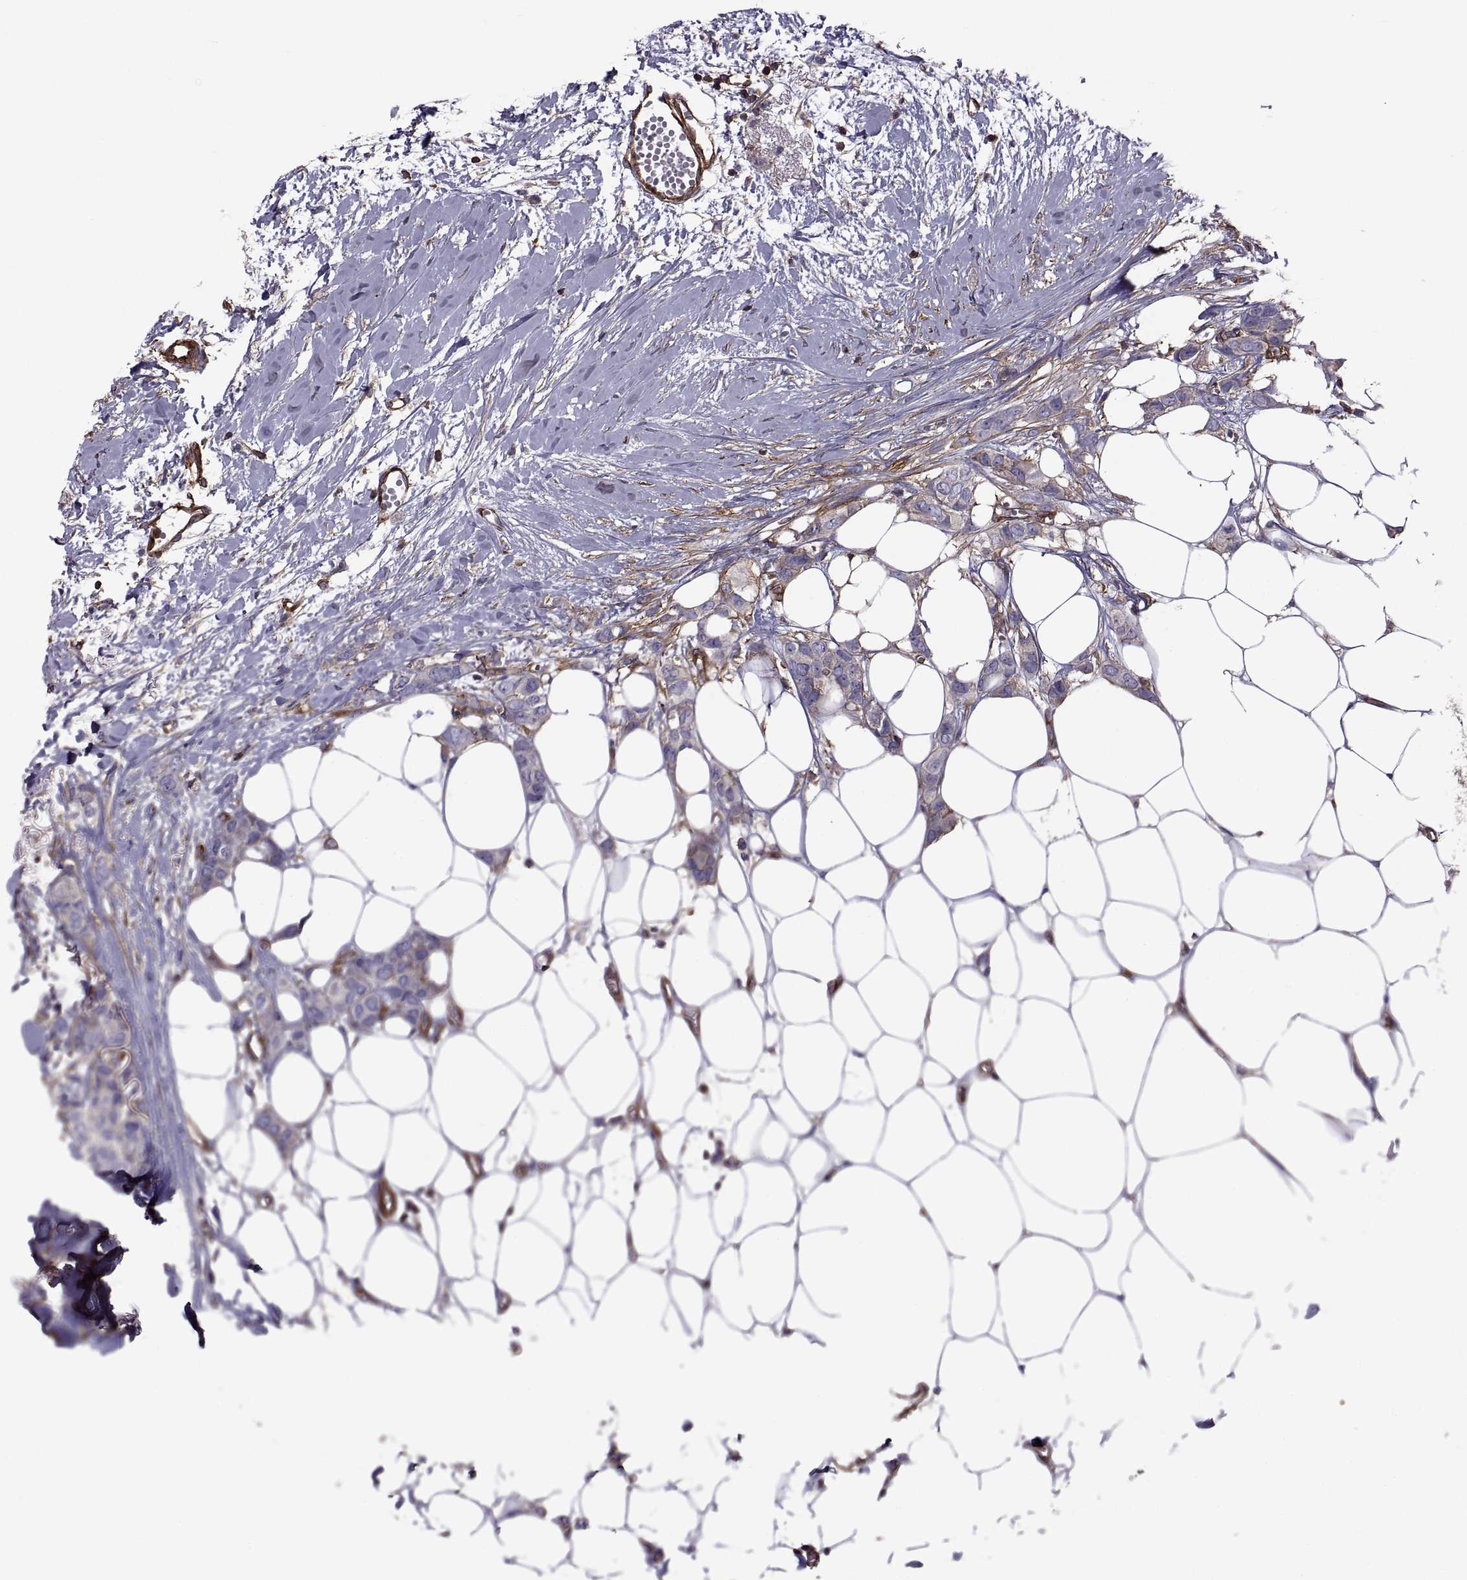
{"staining": {"intensity": "negative", "quantity": "none", "location": "none"}, "tissue": "breast cancer", "cell_type": "Tumor cells", "image_type": "cancer", "snomed": [{"axis": "morphology", "description": "Duct carcinoma"}, {"axis": "topography", "description": "Breast"}], "caption": "Tumor cells are negative for brown protein staining in breast cancer (invasive ductal carcinoma).", "gene": "MYH9", "patient": {"sex": "female", "age": 85}}